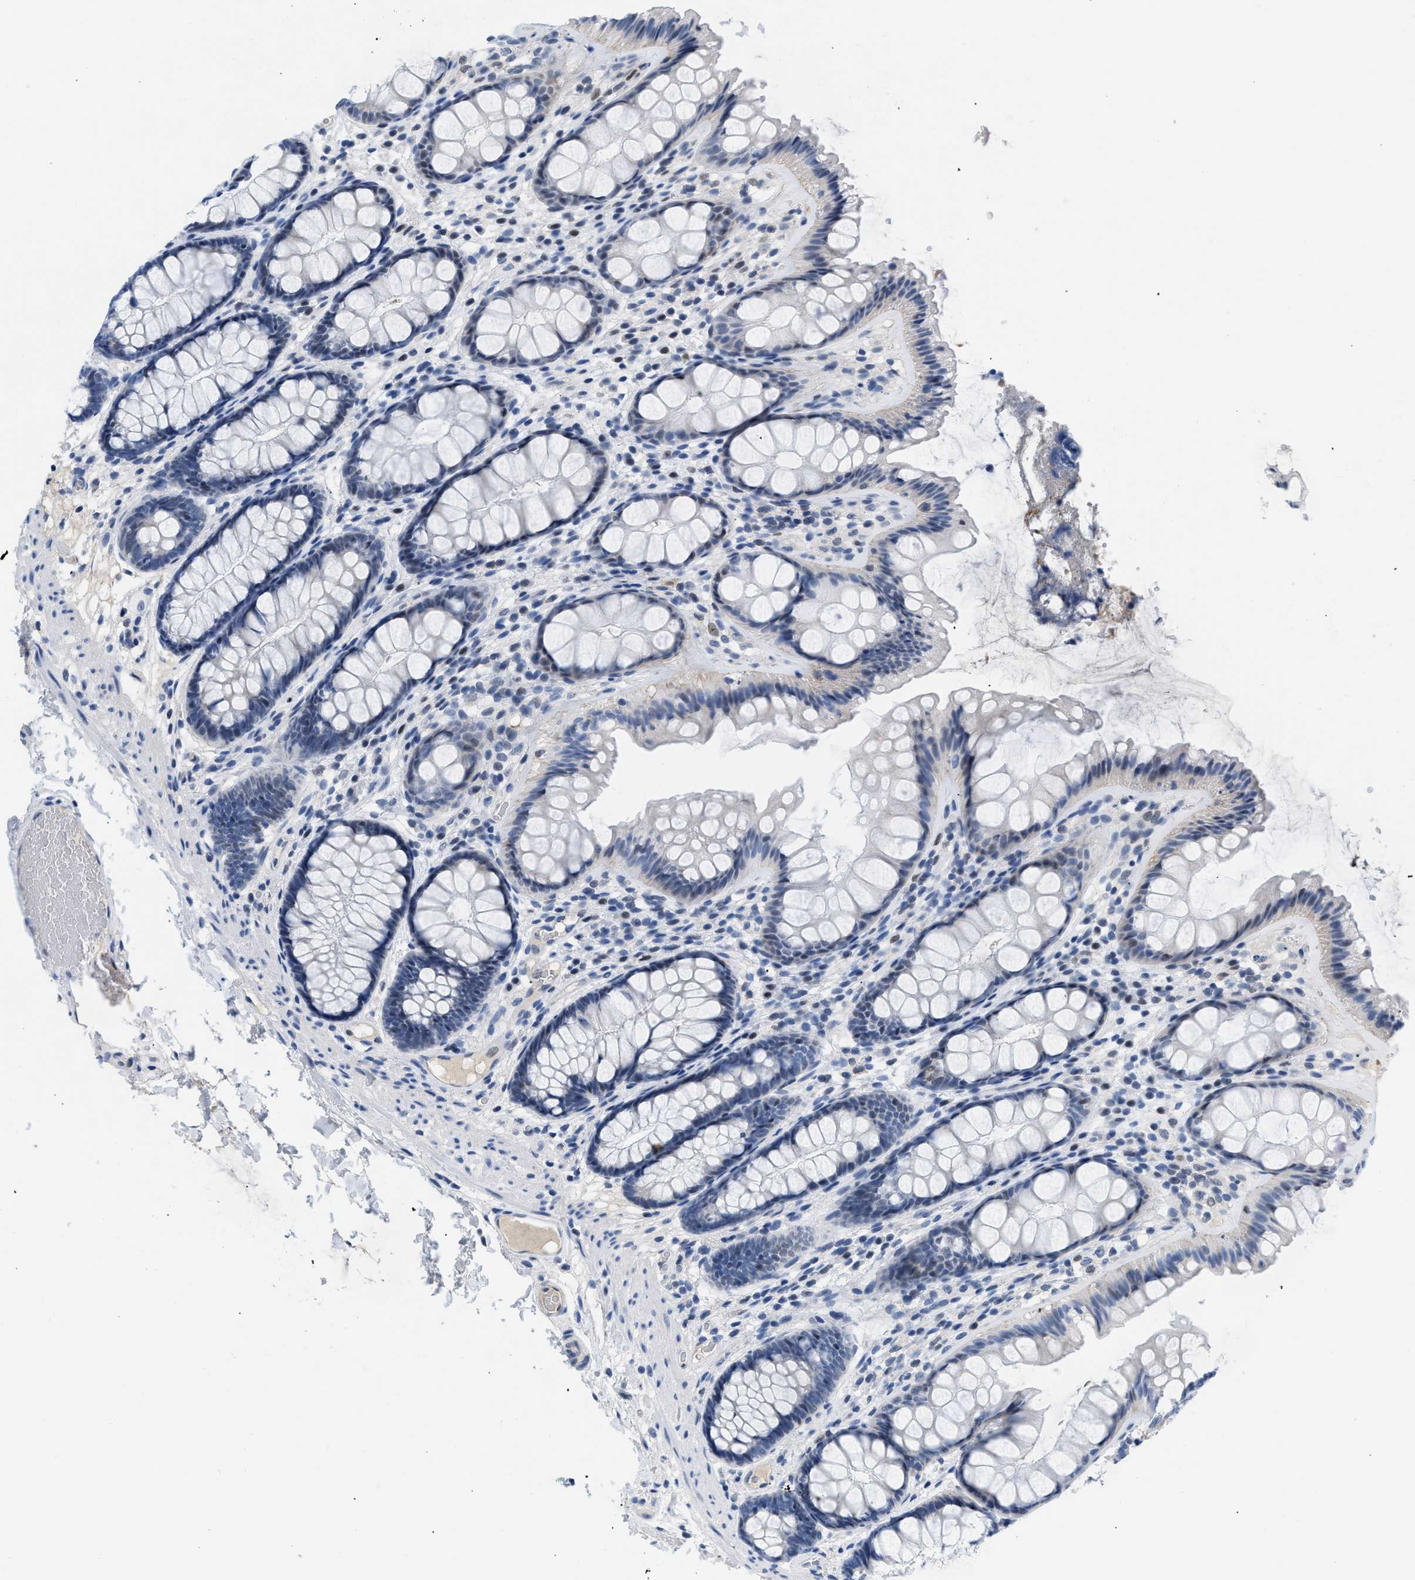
{"staining": {"intensity": "negative", "quantity": "none", "location": "none"}, "tissue": "colon", "cell_type": "Endothelial cells", "image_type": "normal", "snomed": [{"axis": "morphology", "description": "Normal tissue, NOS"}, {"axis": "topography", "description": "Colon"}], "caption": "DAB (3,3'-diaminobenzidine) immunohistochemical staining of benign human colon demonstrates no significant expression in endothelial cells. (Stains: DAB IHC with hematoxylin counter stain, Microscopy: brightfield microscopy at high magnification).", "gene": "BOLL", "patient": {"sex": "female", "age": 56}}